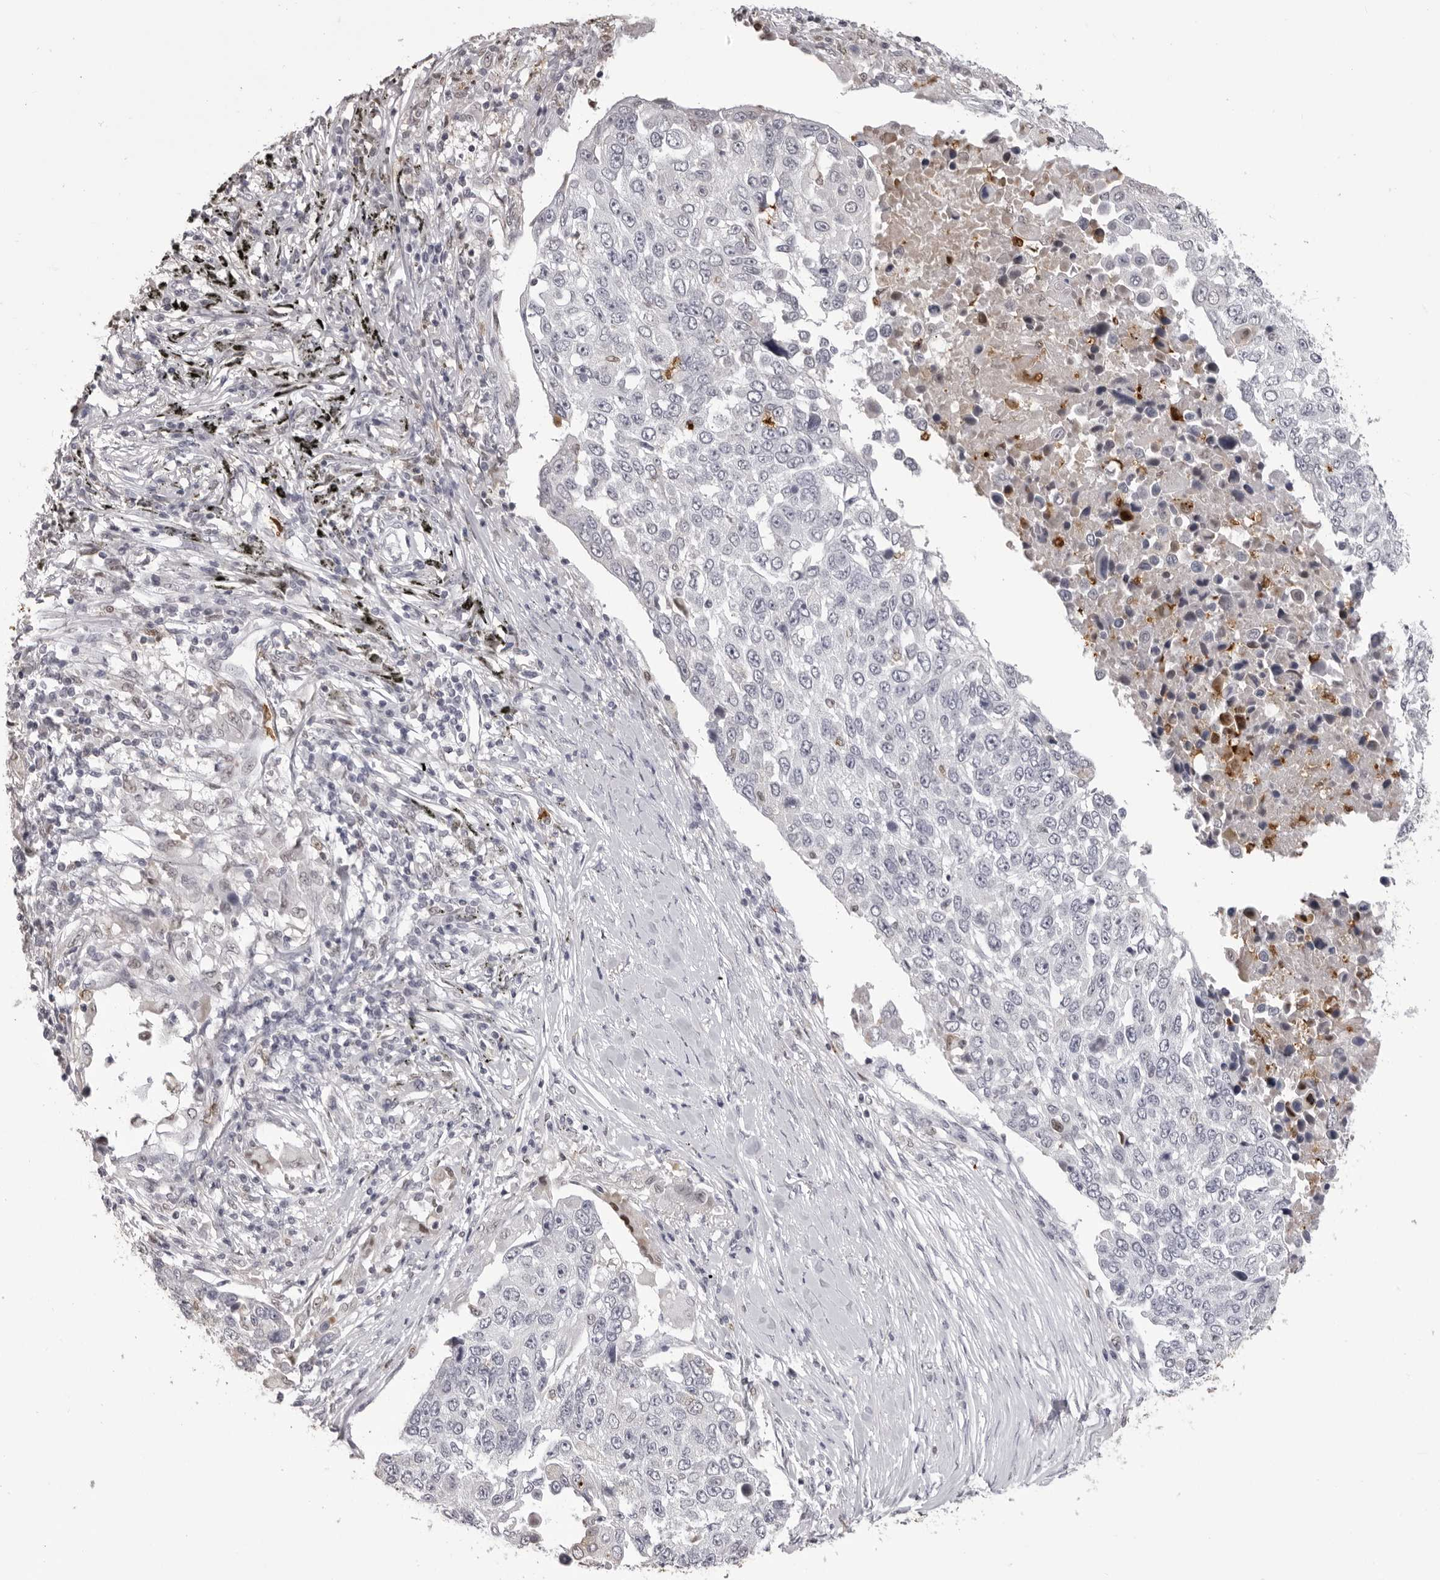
{"staining": {"intensity": "negative", "quantity": "none", "location": "none"}, "tissue": "lung cancer", "cell_type": "Tumor cells", "image_type": "cancer", "snomed": [{"axis": "morphology", "description": "Squamous cell carcinoma, NOS"}, {"axis": "topography", "description": "Lung"}], "caption": "The image reveals no significant positivity in tumor cells of lung squamous cell carcinoma. Nuclei are stained in blue.", "gene": "IL31", "patient": {"sex": "male", "age": 66}}